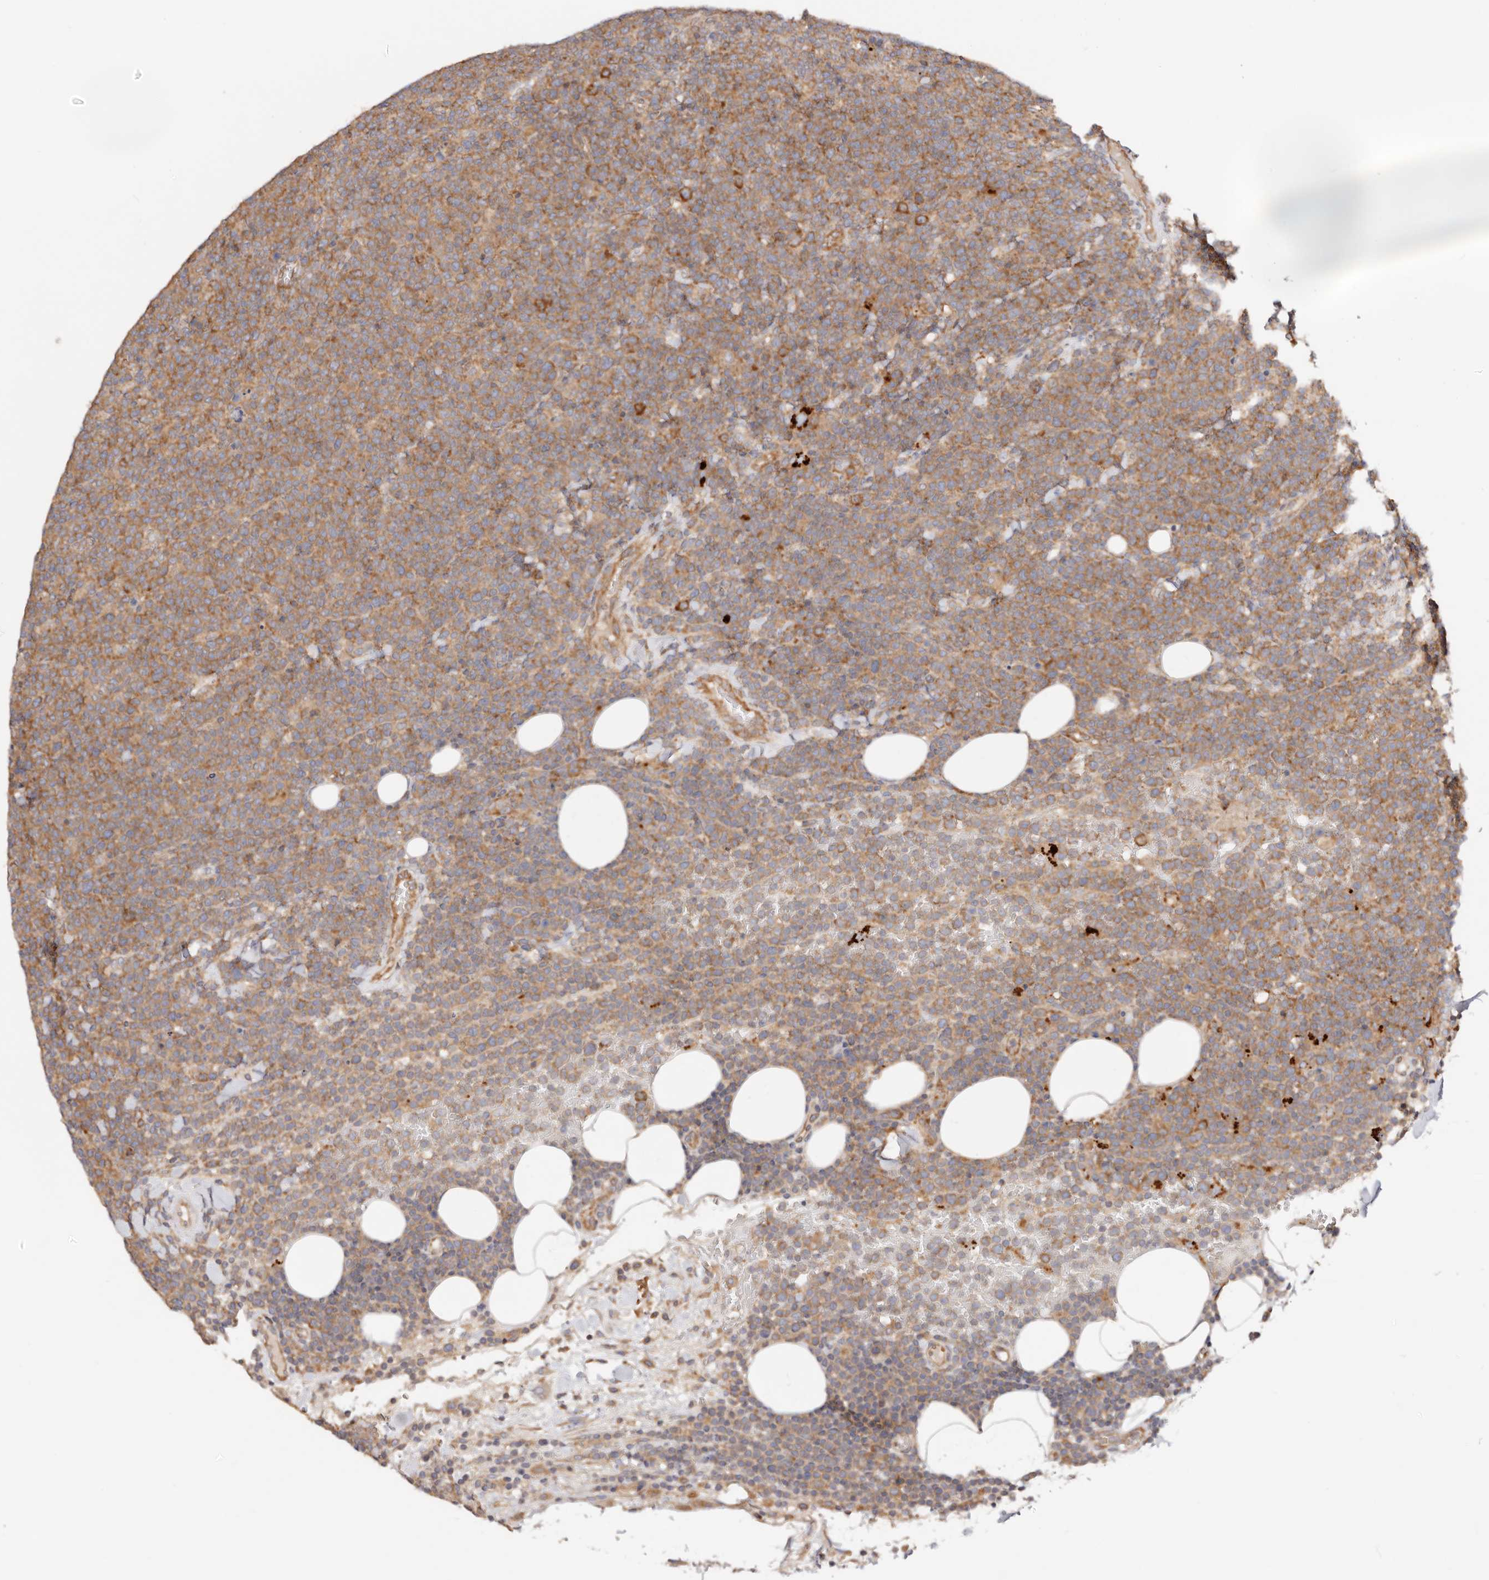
{"staining": {"intensity": "moderate", "quantity": ">75%", "location": "cytoplasmic/membranous"}, "tissue": "lymphoma", "cell_type": "Tumor cells", "image_type": "cancer", "snomed": [{"axis": "morphology", "description": "Malignant lymphoma, non-Hodgkin's type, High grade"}, {"axis": "topography", "description": "Lymph node"}], "caption": "An image showing moderate cytoplasmic/membranous expression in approximately >75% of tumor cells in high-grade malignant lymphoma, non-Hodgkin's type, as visualized by brown immunohistochemical staining.", "gene": "GNA13", "patient": {"sex": "male", "age": 61}}